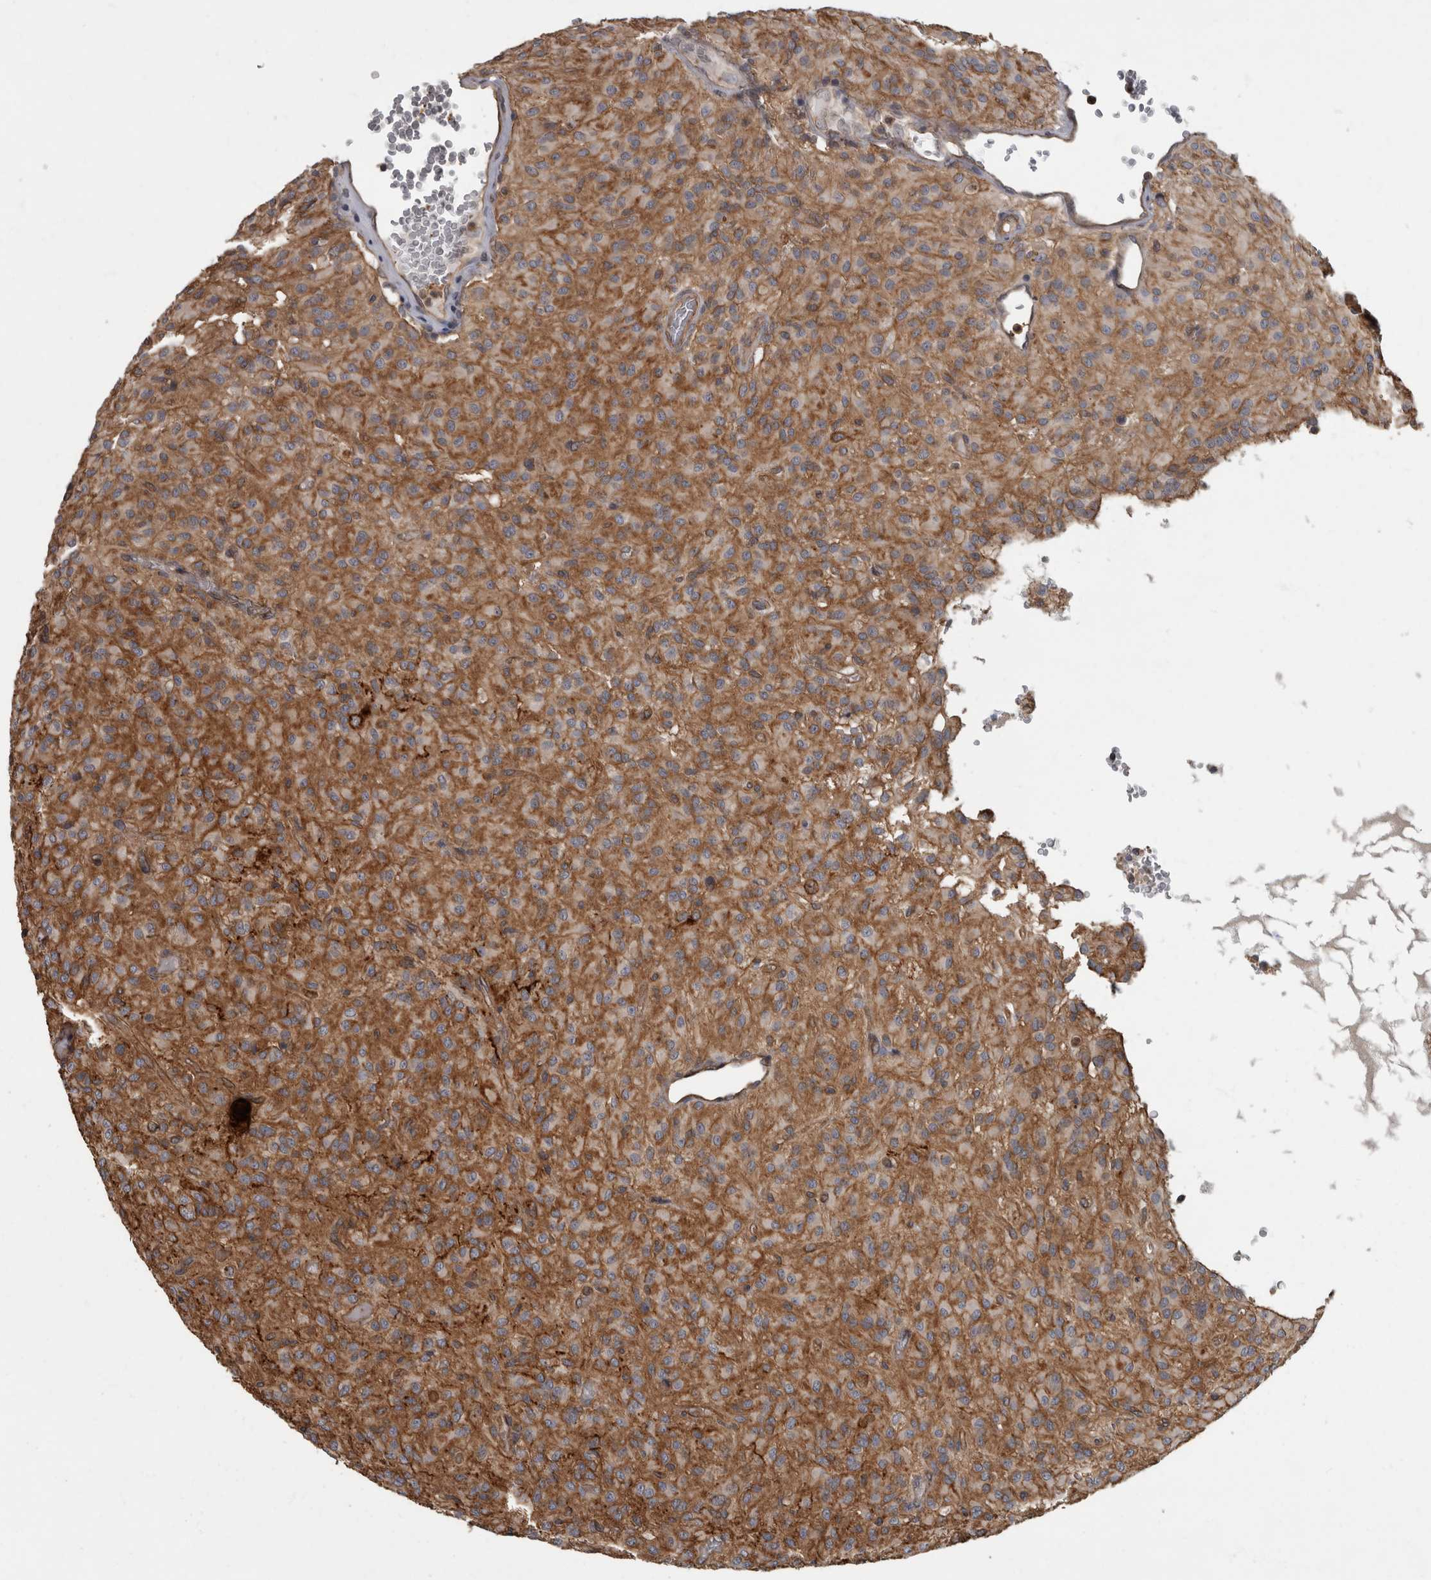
{"staining": {"intensity": "moderate", "quantity": ">75%", "location": "cytoplasmic/membranous"}, "tissue": "glioma", "cell_type": "Tumor cells", "image_type": "cancer", "snomed": [{"axis": "morphology", "description": "Glioma, malignant, High grade"}, {"axis": "topography", "description": "Brain"}], "caption": "Immunohistochemical staining of malignant glioma (high-grade) reveals moderate cytoplasmic/membranous protein staining in about >75% of tumor cells. (Stains: DAB in brown, nuclei in blue, Microscopy: brightfield microscopy at high magnification).", "gene": "VEGFD", "patient": {"sex": "female", "age": 59}}